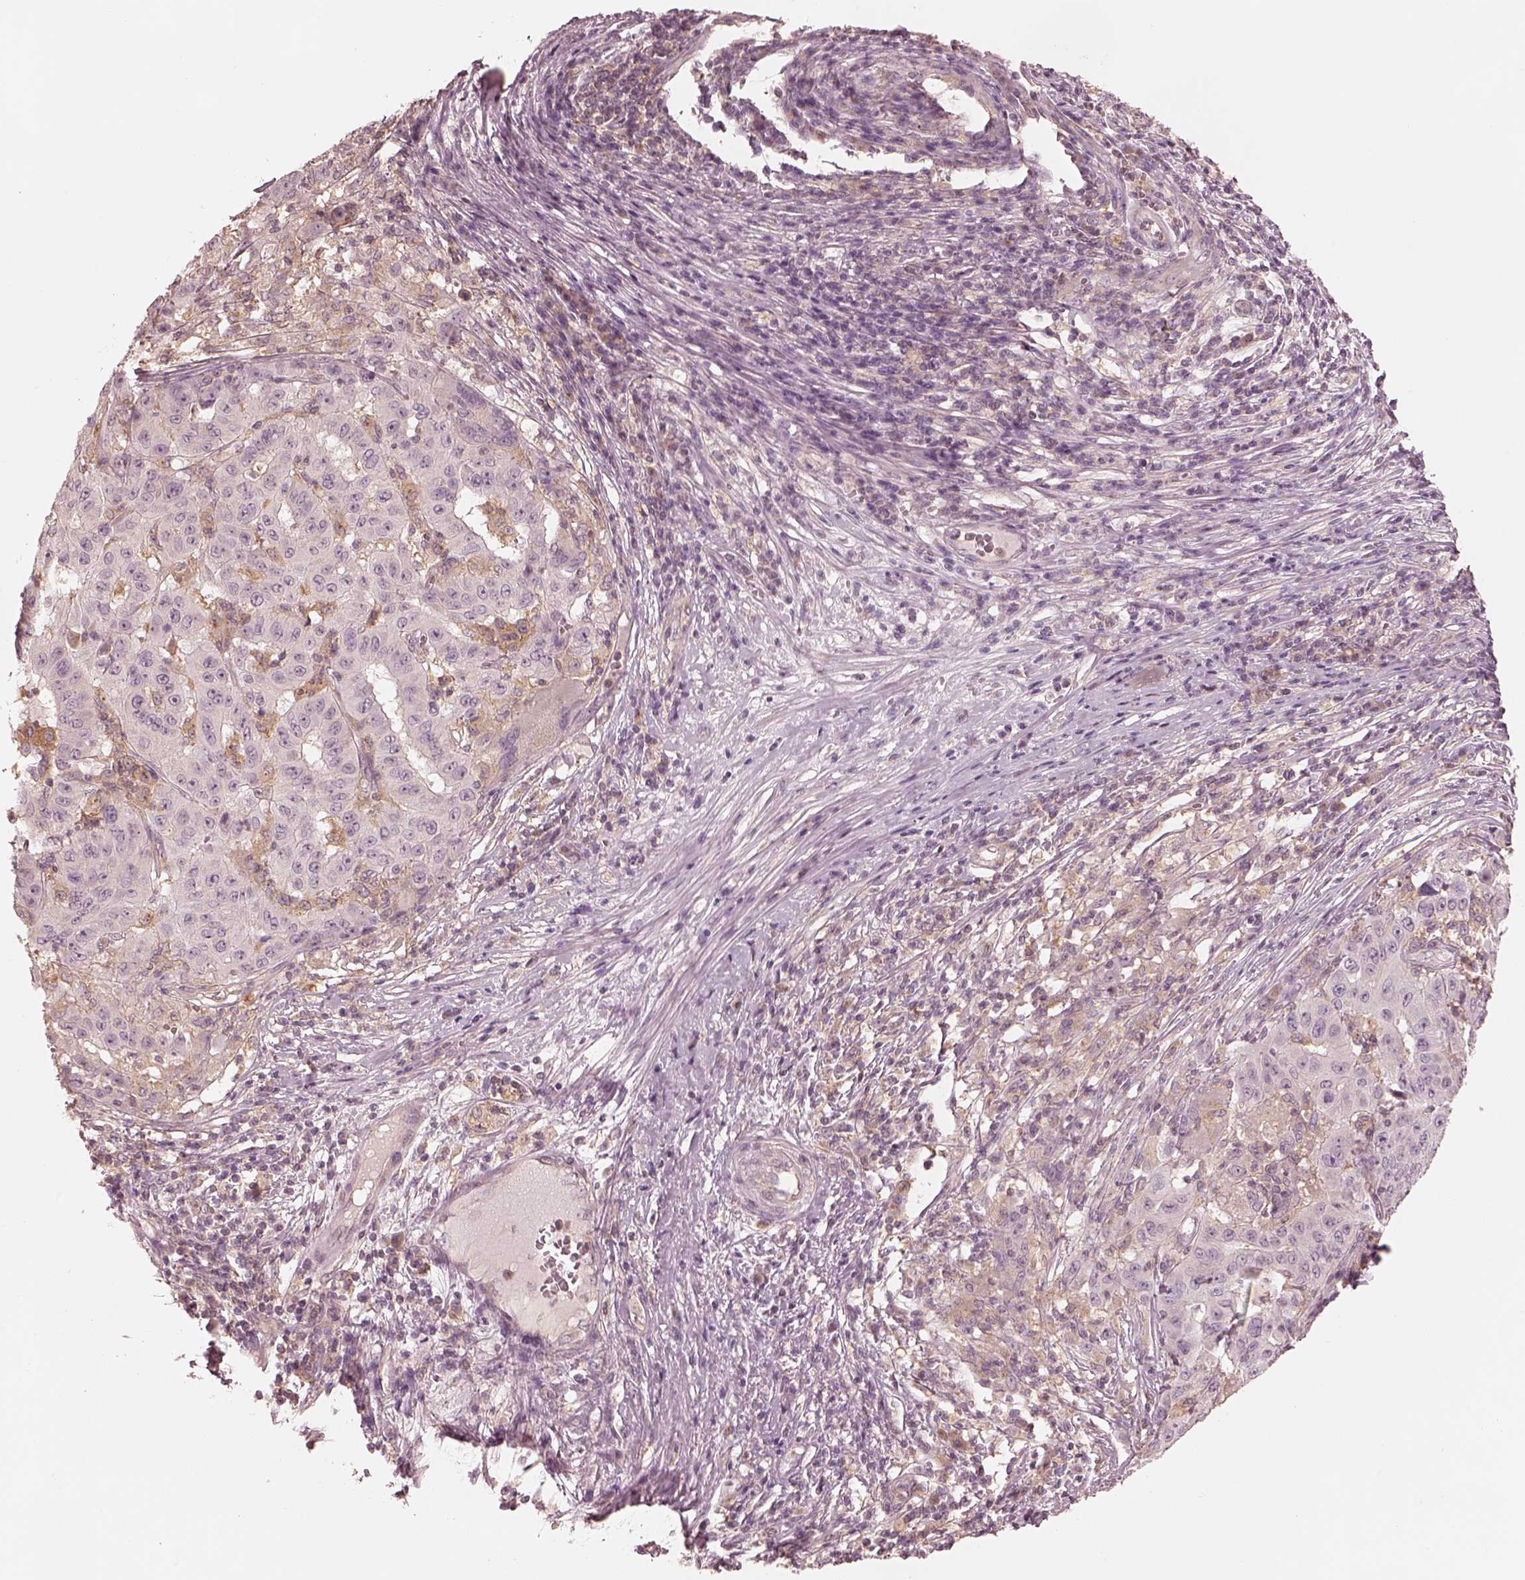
{"staining": {"intensity": "negative", "quantity": "none", "location": "none"}, "tissue": "pancreatic cancer", "cell_type": "Tumor cells", "image_type": "cancer", "snomed": [{"axis": "morphology", "description": "Adenocarcinoma, NOS"}, {"axis": "topography", "description": "Pancreas"}], "caption": "This image is of pancreatic adenocarcinoma stained with IHC to label a protein in brown with the nuclei are counter-stained blue. There is no expression in tumor cells.", "gene": "PRKACG", "patient": {"sex": "male", "age": 63}}